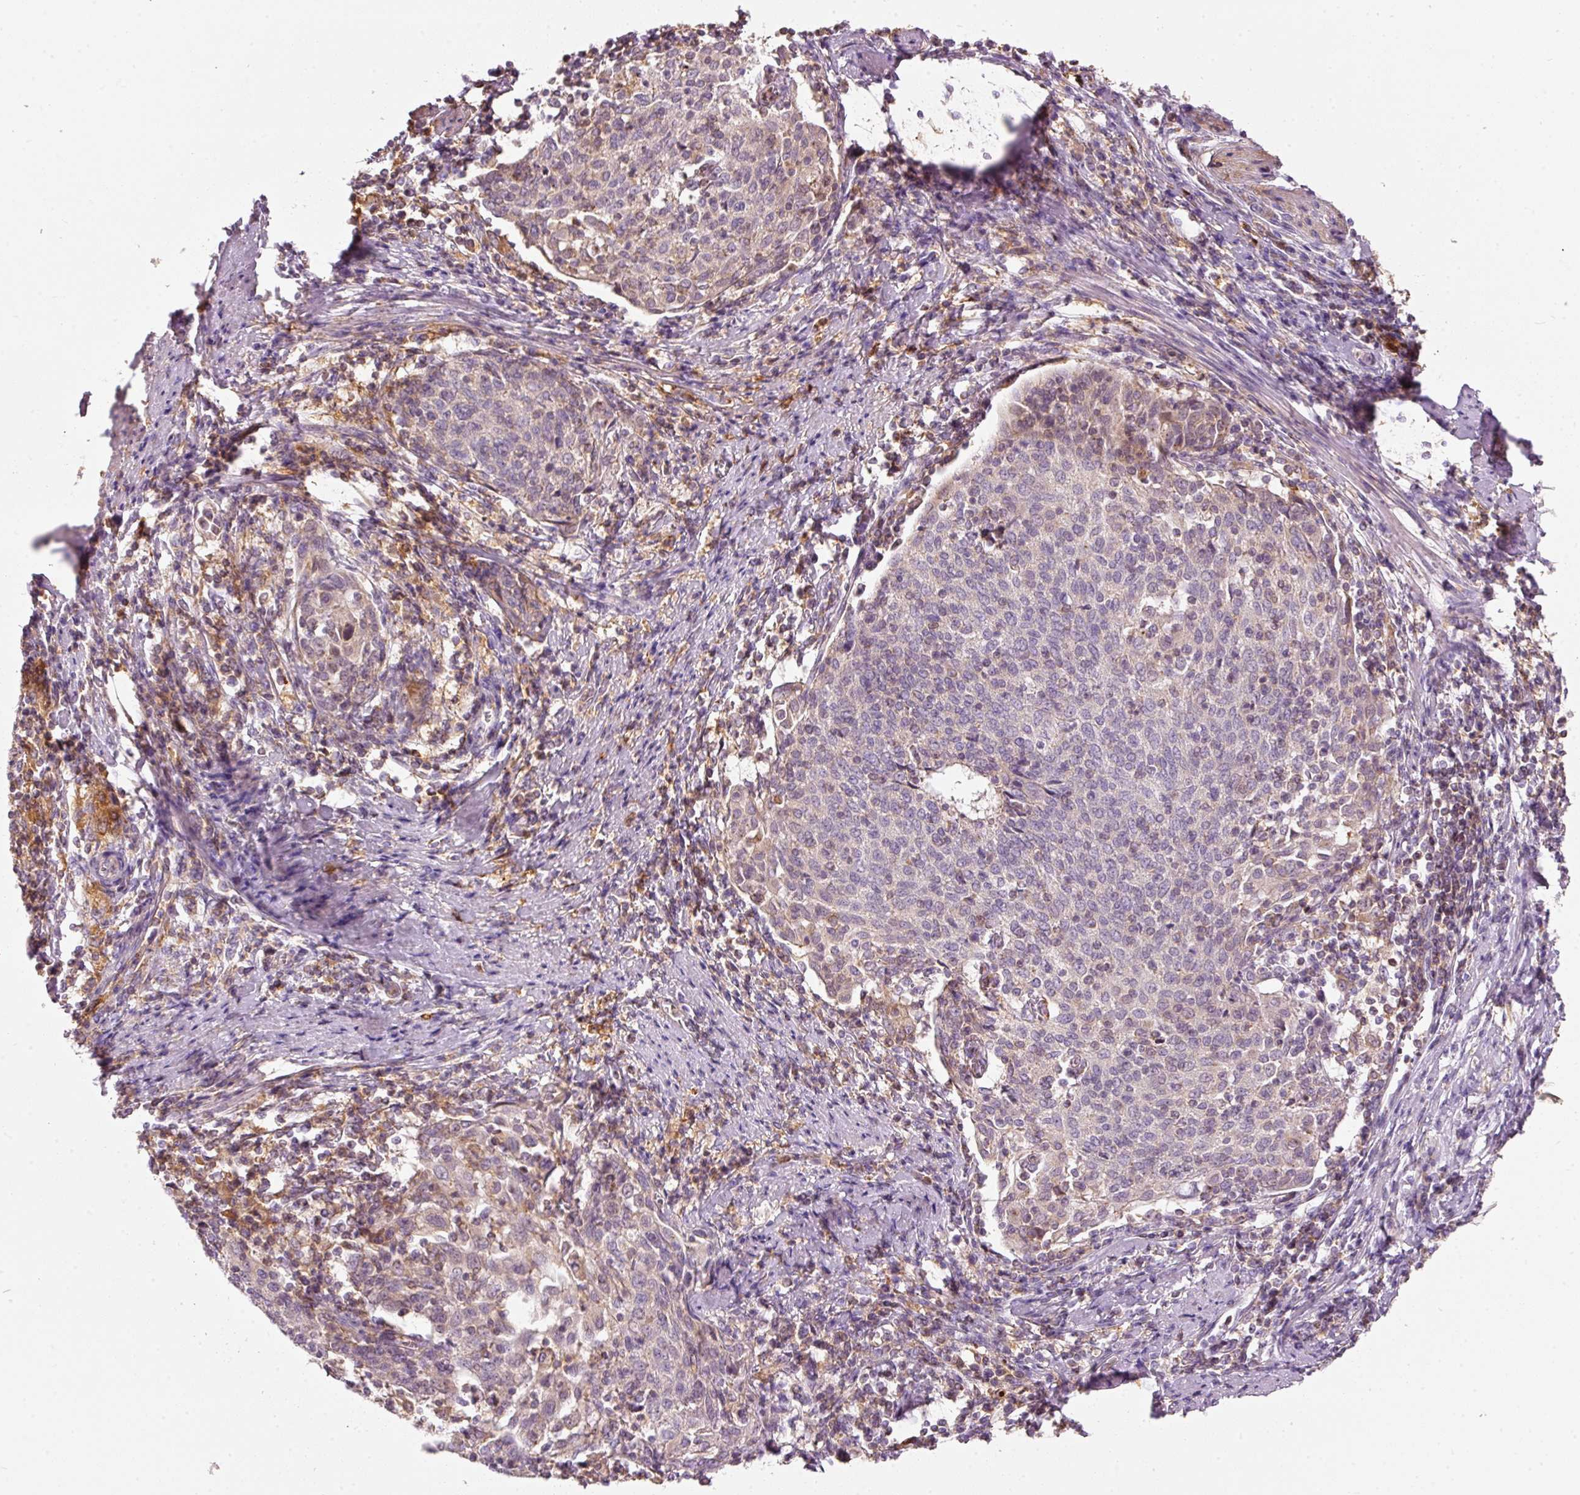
{"staining": {"intensity": "weak", "quantity": "<25%", "location": "cytoplasmic/membranous"}, "tissue": "cervical cancer", "cell_type": "Tumor cells", "image_type": "cancer", "snomed": [{"axis": "morphology", "description": "Squamous cell carcinoma, NOS"}, {"axis": "topography", "description": "Cervix"}], "caption": "Micrograph shows no protein positivity in tumor cells of squamous cell carcinoma (cervical) tissue. (DAB IHC with hematoxylin counter stain).", "gene": "IQGAP2", "patient": {"sex": "female", "age": 52}}